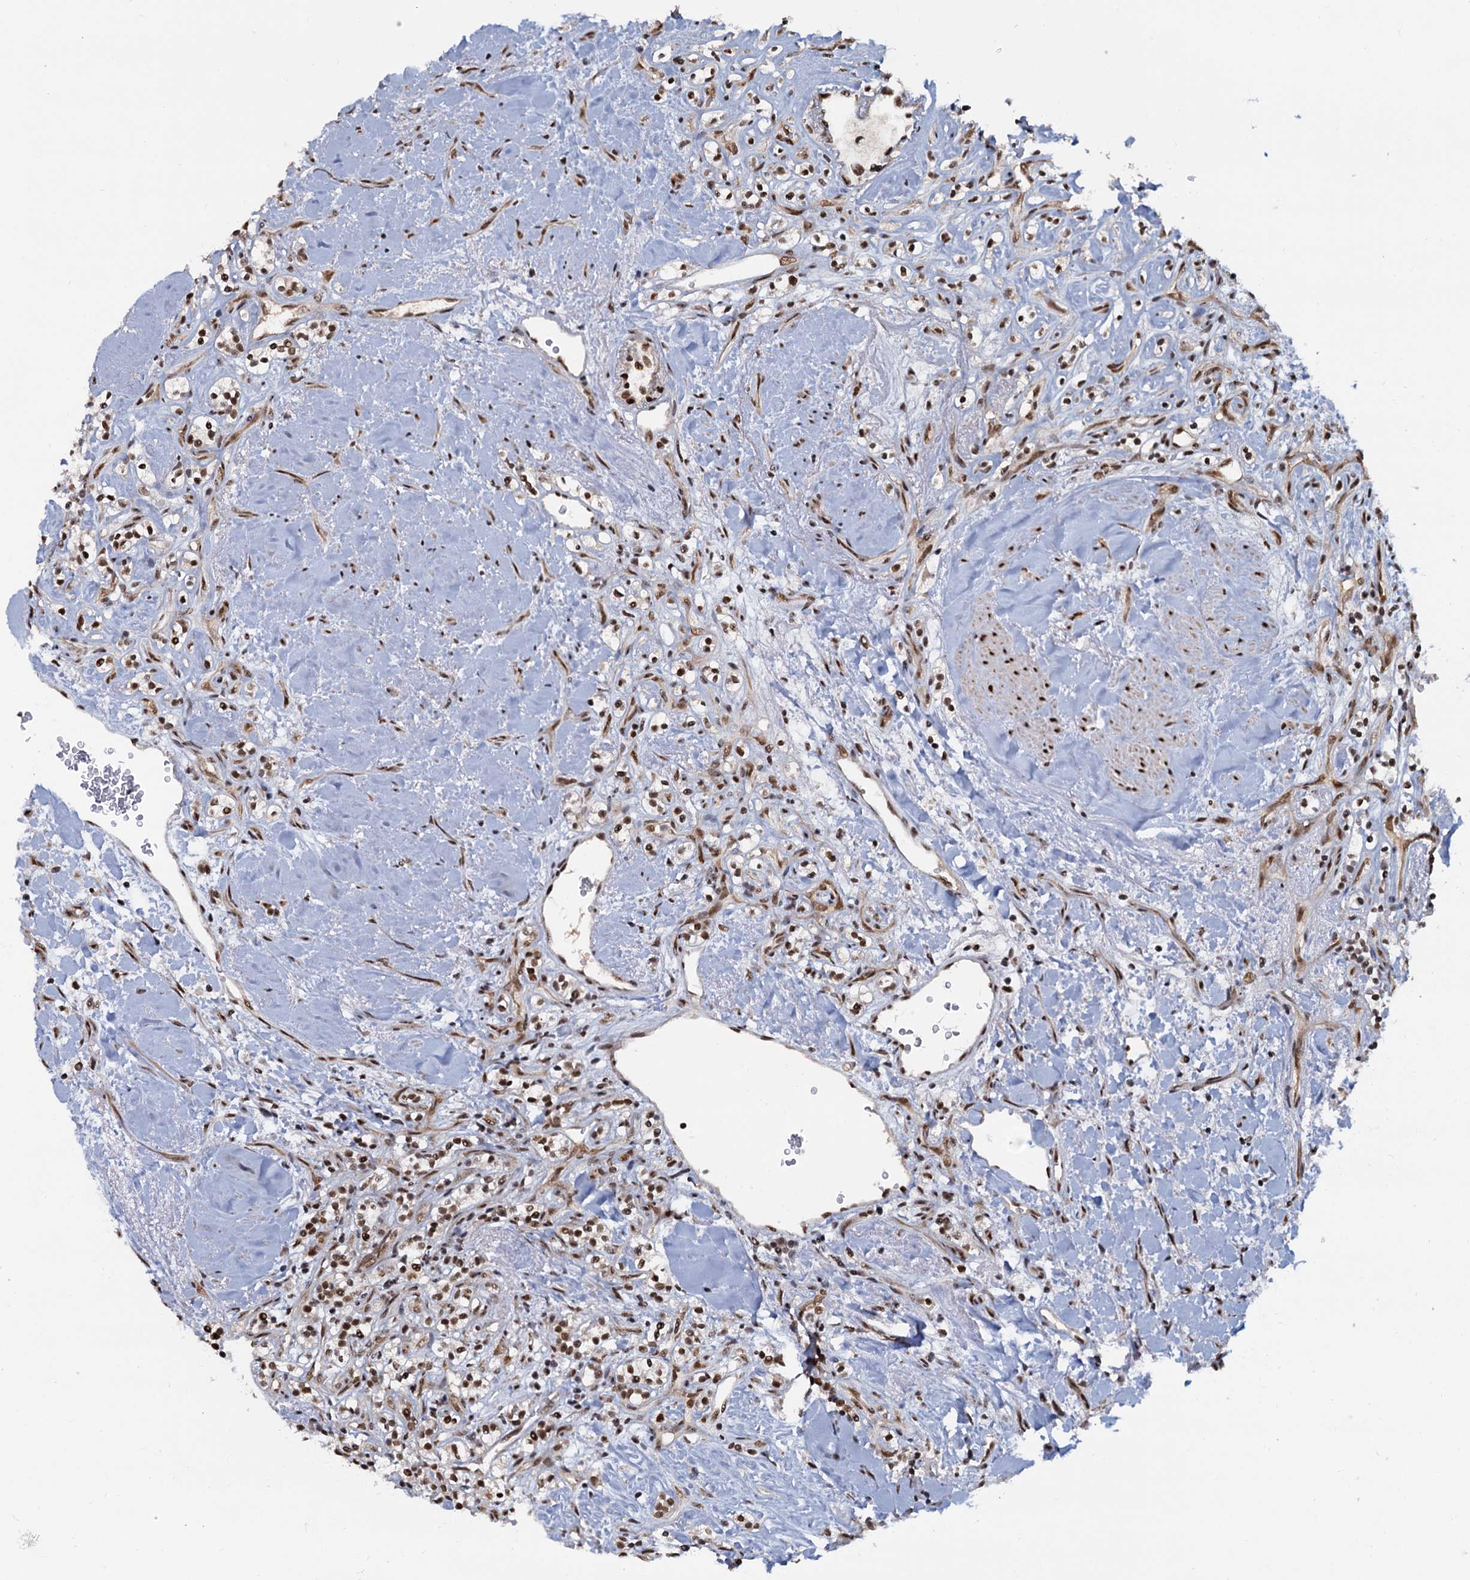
{"staining": {"intensity": "moderate", "quantity": ">75%", "location": "nuclear"}, "tissue": "renal cancer", "cell_type": "Tumor cells", "image_type": "cancer", "snomed": [{"axis": "morphology", "description": "Adenocarcinoma, NOS"}, {"axis": "topography", "description": "Kidney"}], "caption": "Human renal cancer stained for a protein (brown) demonstrates moderate nuclear positive positivity in about >75% of tumor cells.", "gene": "WBP4", "patient": {"sex": "male", "age": 77}}